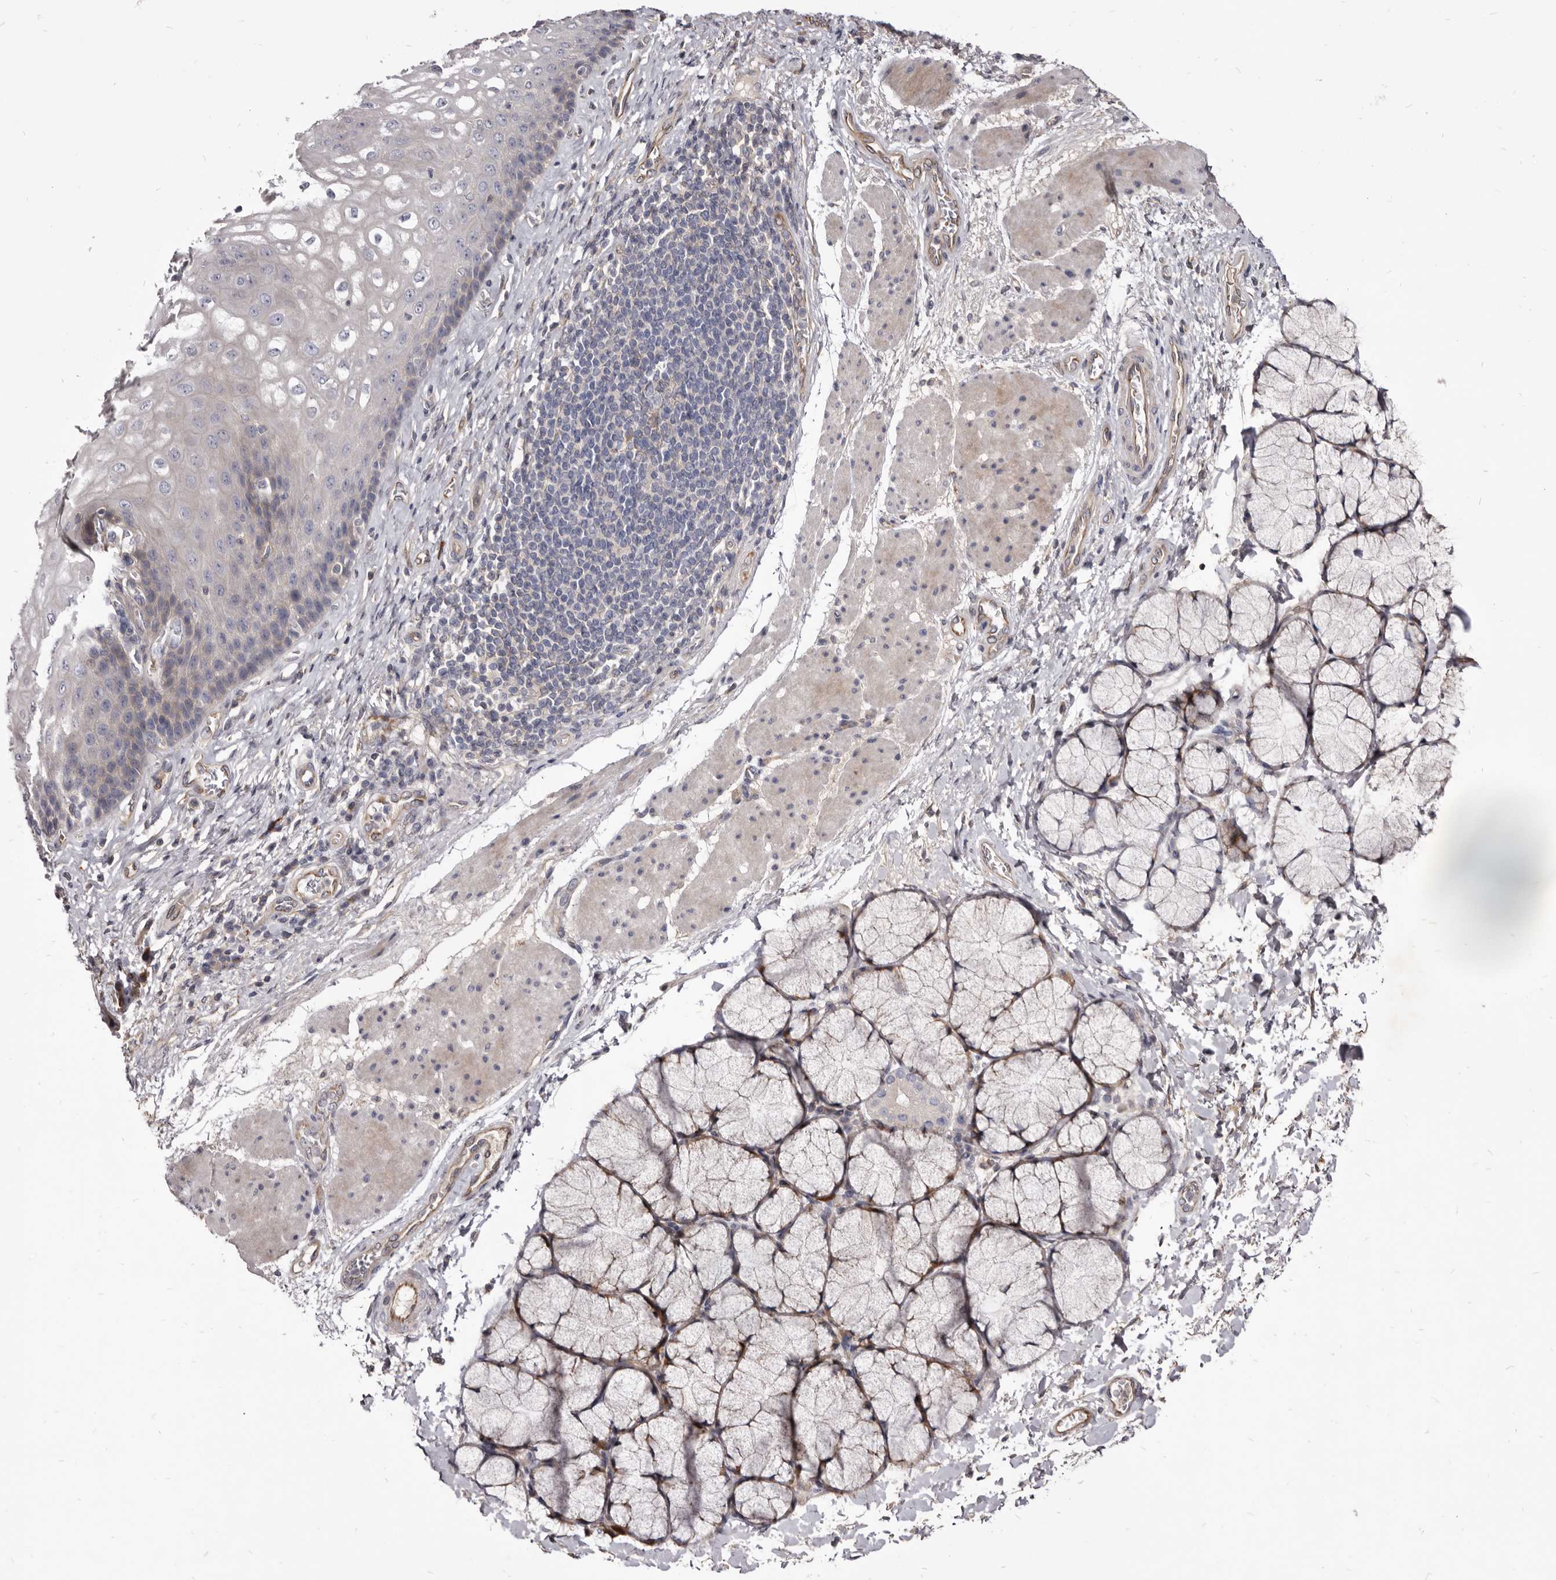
{"staining": {"intensity": "weak", "quantity": "<25%", "location": "cytoplasmic/membranous"}, "tissue": "esophagus", "cell_type": "Squamous epithelial cells", "image_type": "normal", "snomed": [{"axis": "morphology", "description": "Normal tissue, NOS"}, {"axis": "topography", "description": "Esophagus"}], "caption": "Squamous epithelial cells show no significant staining in unremarkable esophagus. The staining was performed using DAB (3,3'-diaminobenzidine) to visualize the protein expression in brown, while the nuclei were stained in blue with hematoxylin (Magnification: 20x).", "gene": "FAS", "patient": {"sex": "male", "age": 54}}